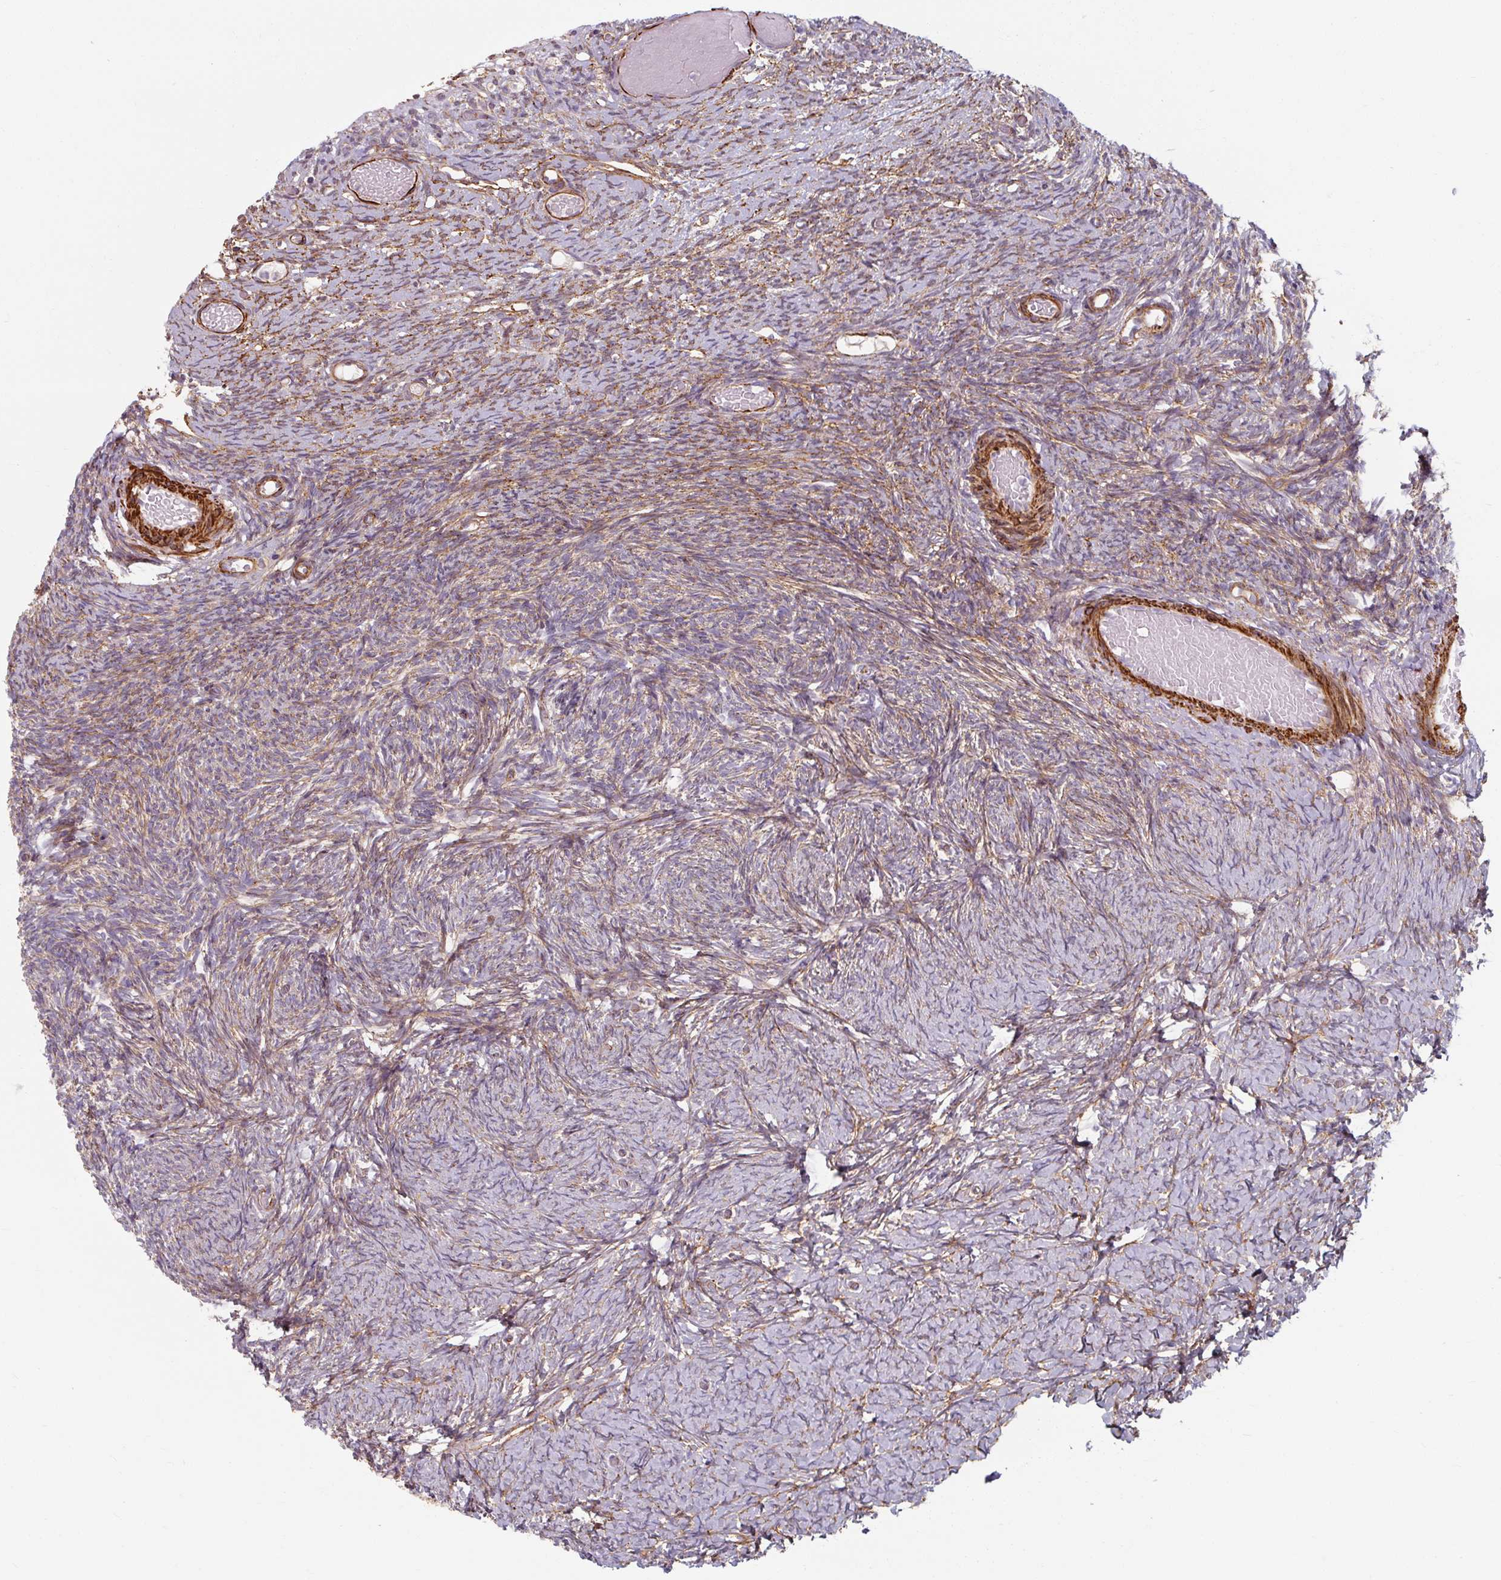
{"staining": {"intensity": "weak", "quantity": "<25%", "location": "cytoplasmic/membranous"}, "tissue": "ovary", "cell_type": "Follicle cells", "image_type": "normal", "snomed": [{"axis": "morphology", "description": "Normal tissue, NOS"}, {"axis": "topography", "description": "Ovary"}], "caption": "IHC photomicrograph of benign human ovary stained for a protein (brown), which exhibits no staining in follicle cells.", "gene": "MRPS5", "patient": {"sex": "female", "age": 39}}